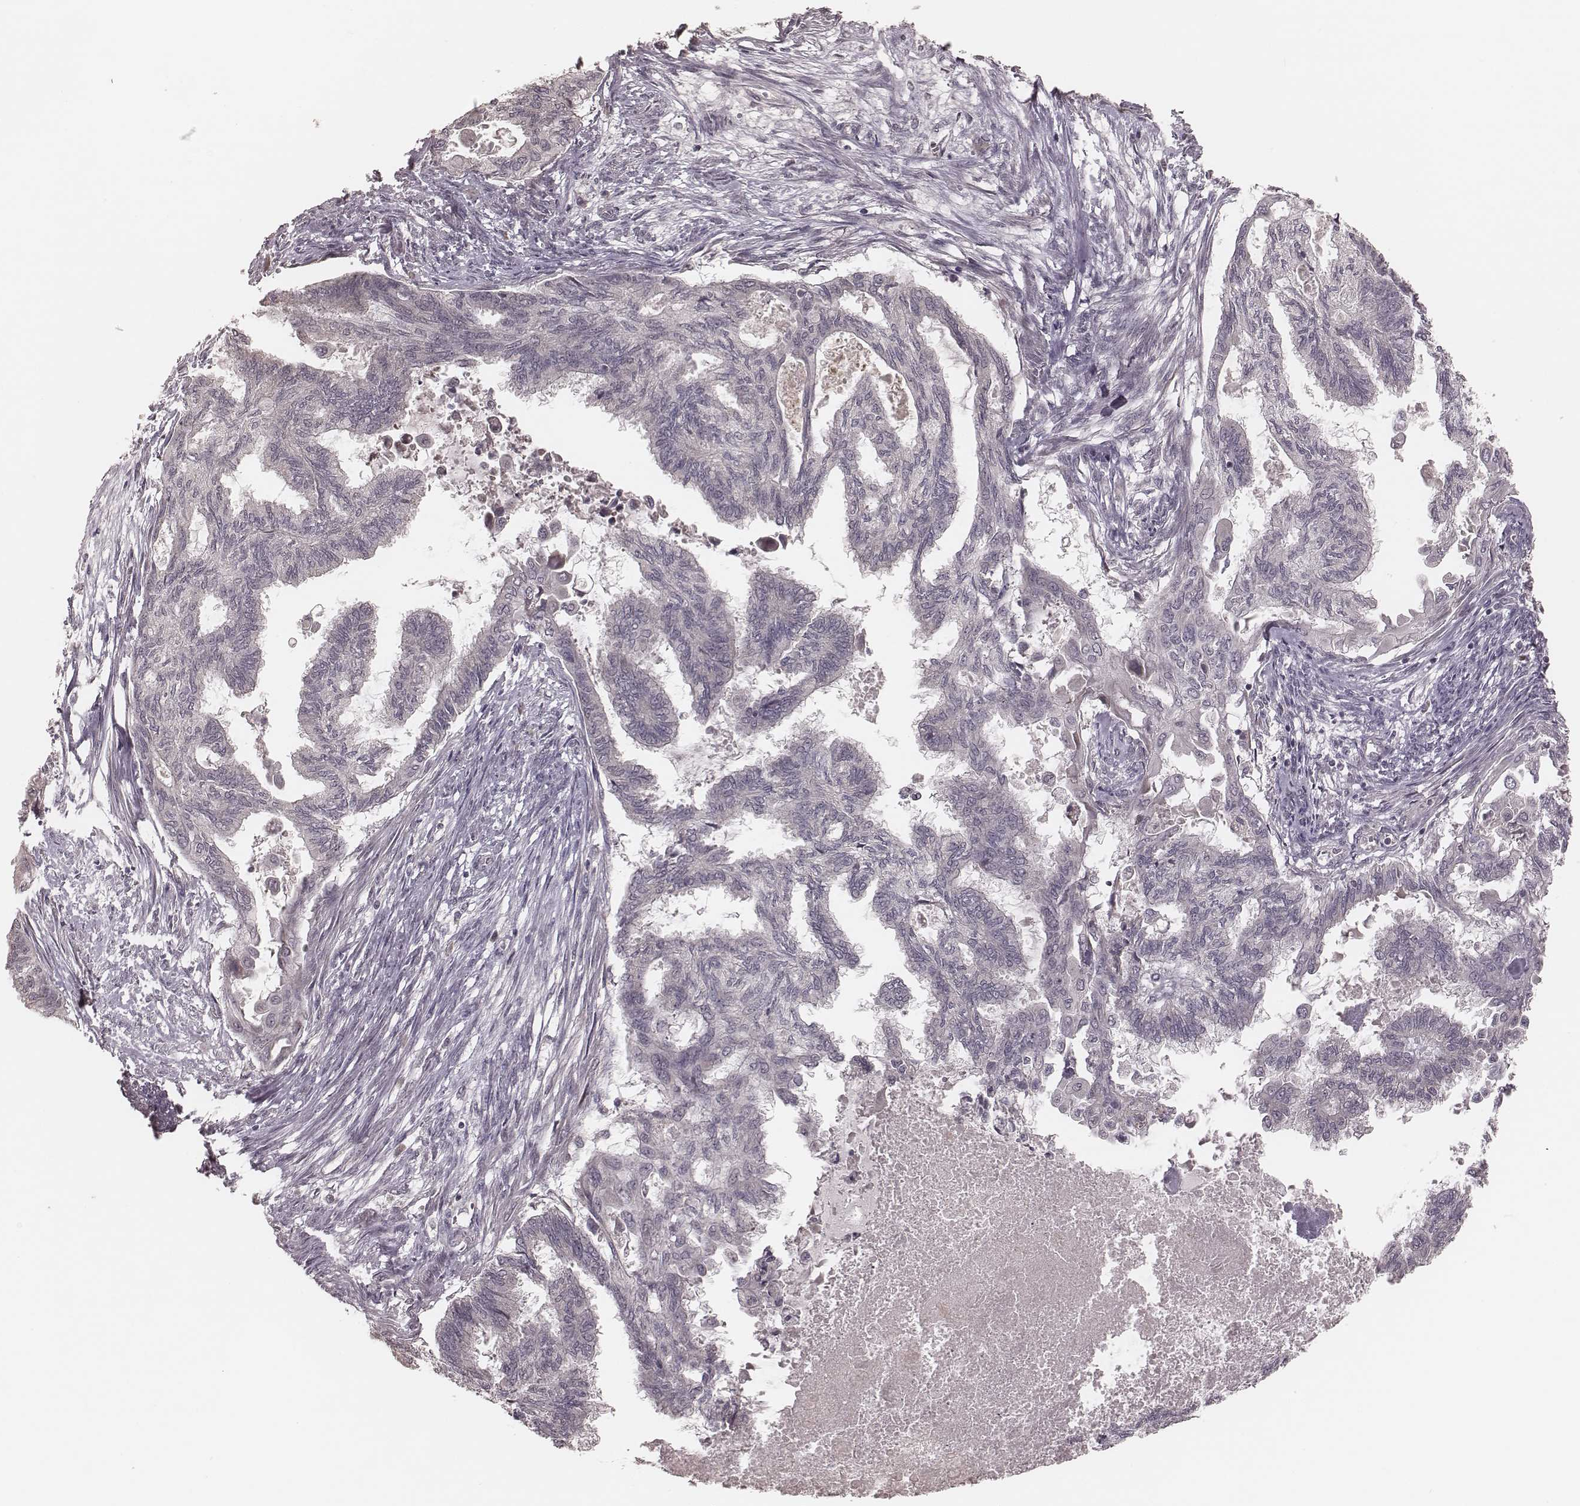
{"staining": {"intensity": "negative", "quantity": "none", "location": "none"}, "tissue": "endometrial cancer", "cell_type": "Tumor cells", "image_type": "cancer", "snomed": [{"axis": "morphology", "description": "Adenocarcinoma, NOS"}, {"axis": "topography", "description": "Endometrium"}], "caption": "This is an IHC photomicrograph of endometrial adenocarcinoma. There is no expression in tumor cells.", "gene": "IL5", "patient": {"sex": "female", "age": 86}}